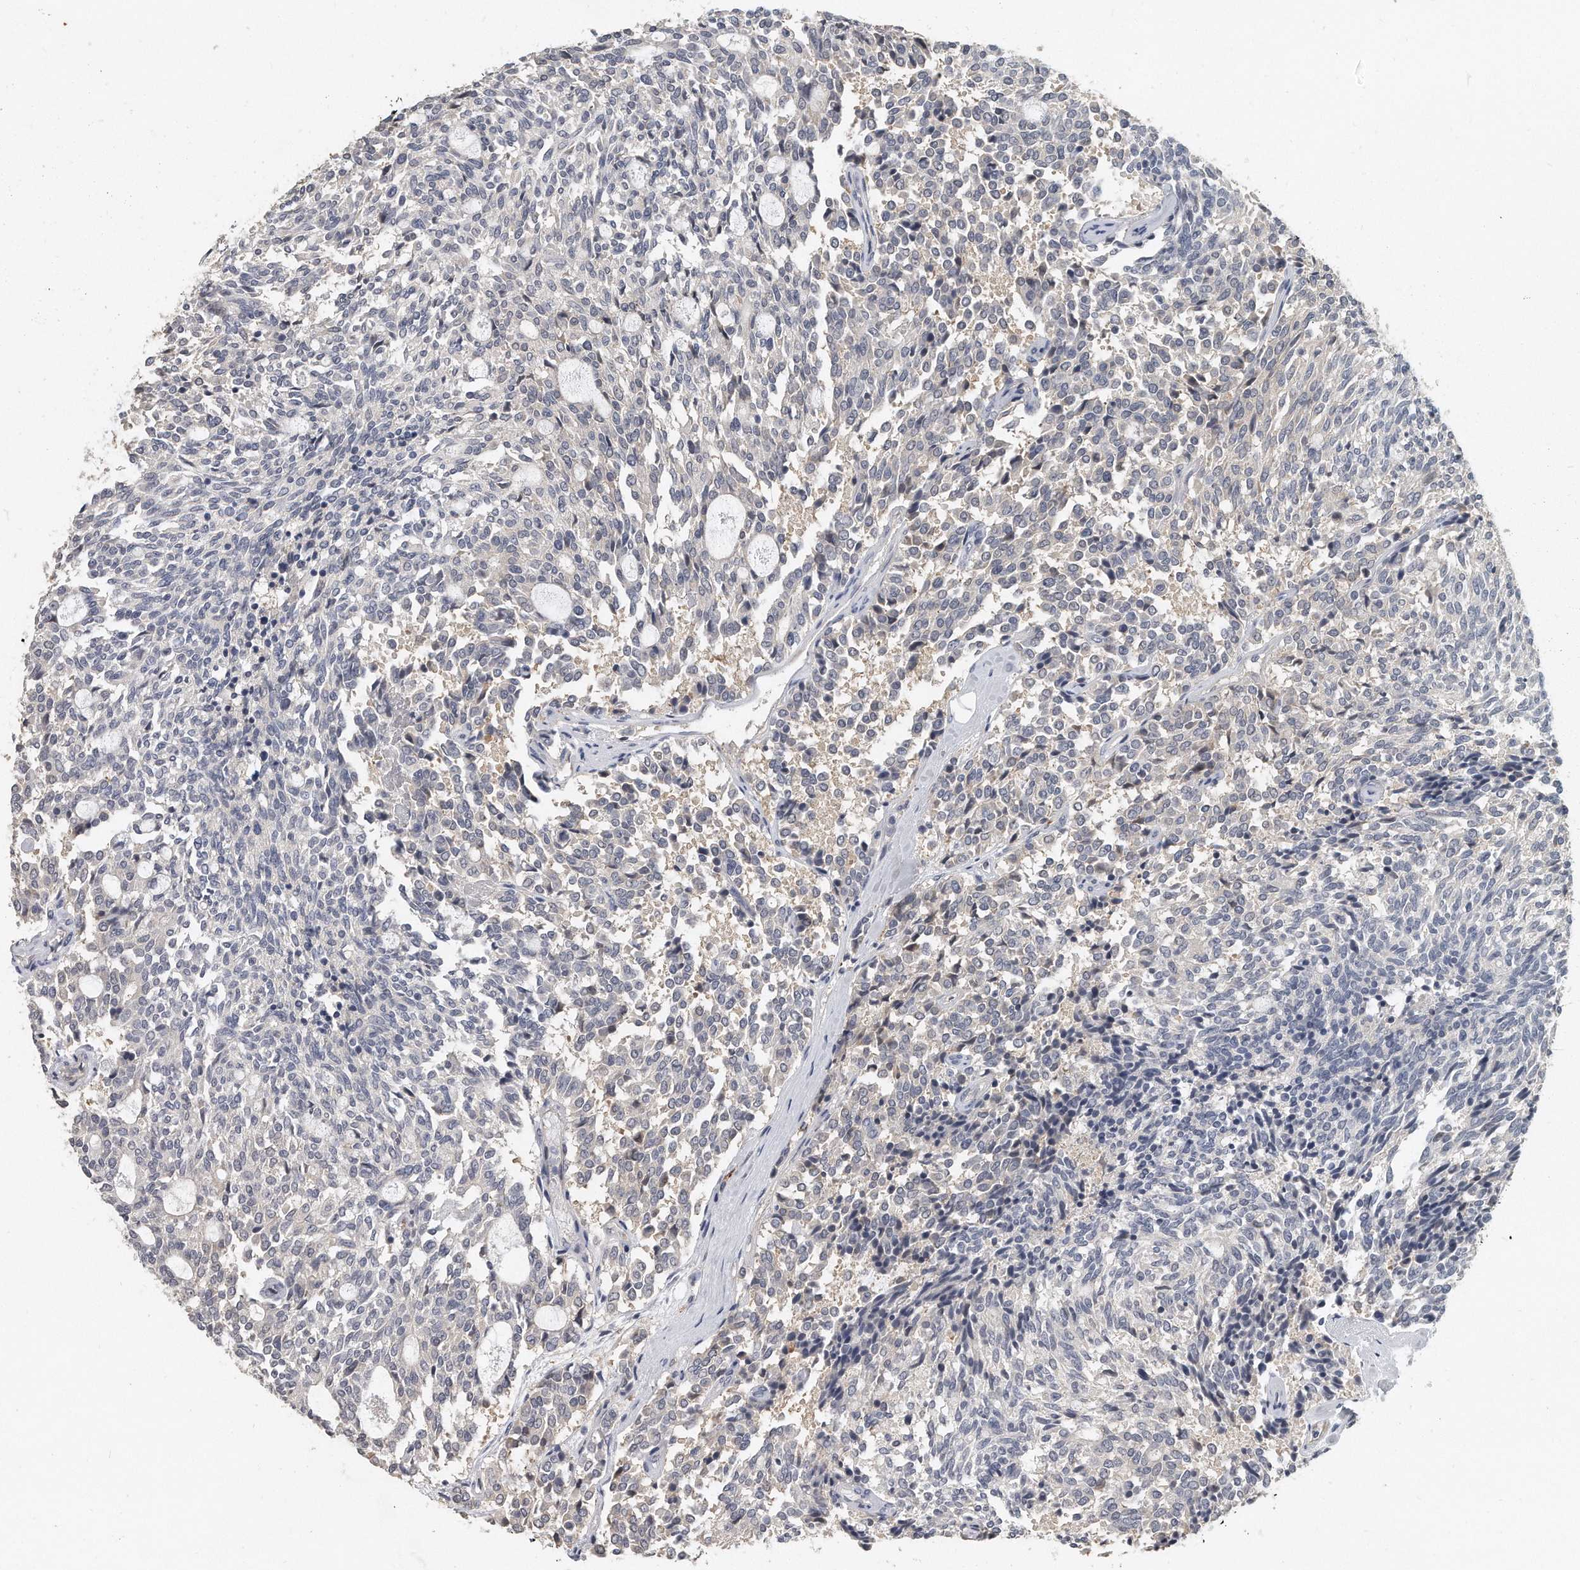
{"staining": {"intensity": "negative", "quantity": "none", "location": "none"}, "tissue": "carcinoid", "cell_type": "Tumor cells", "image_type": "cancer", "snomed": [{"axis": "morphology", "description": "Carcinoid, malignant, NOS"}, {"axis": "topography", "description": "Pancreas"}], "caption": "The photomicrograph shows no significant staining in tumor cells of malignant carcinoid.", "gene": "KLHL7", "patient": {"sex": "female", "age": 54}}